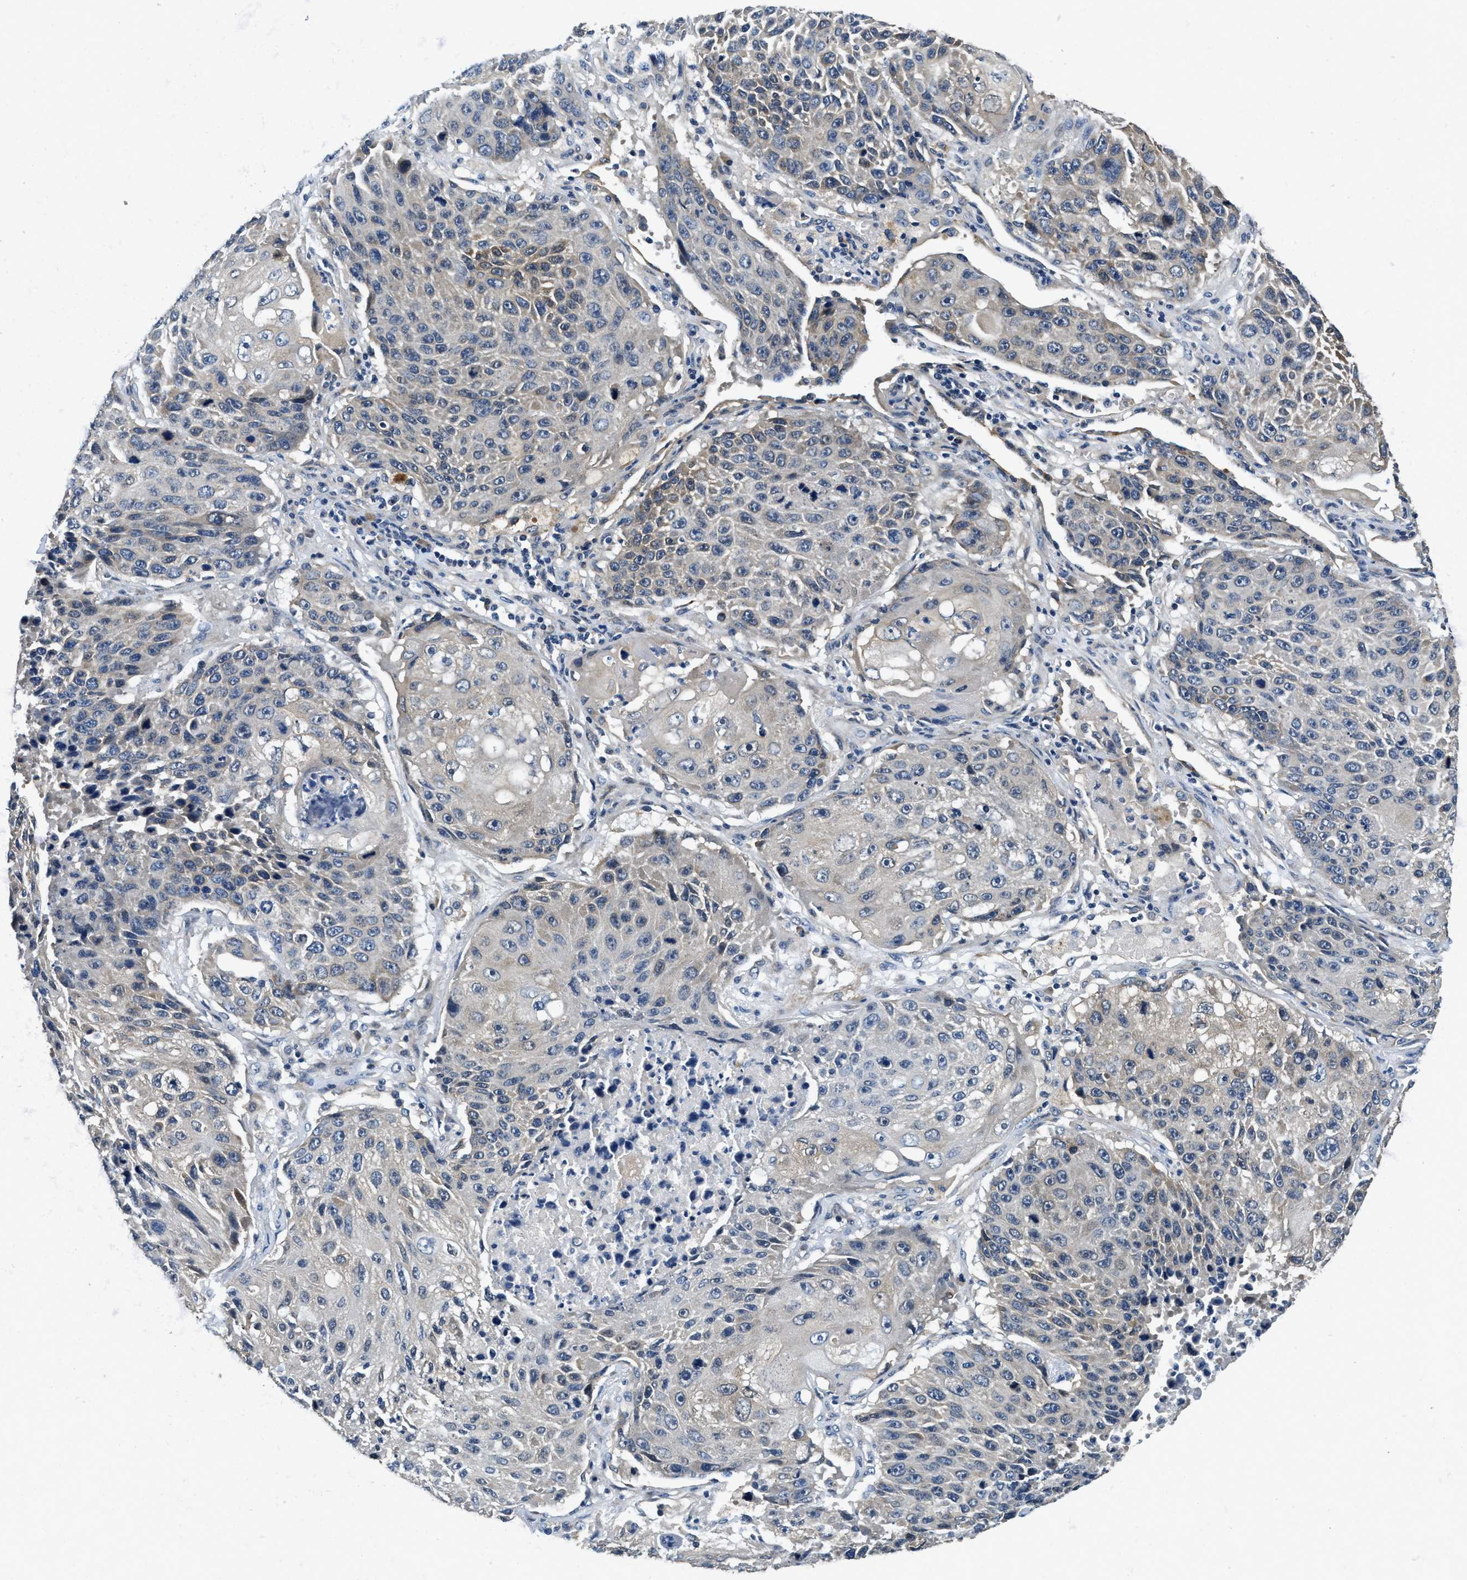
{"staining": {"intensity": "weak", "quantity": "<25%", "location": "cytoplasmic/membranous"}, "tissue": "lung cancer", "cell_type": "Tumor cells", "image_type": "cancer", "snomed": [{"axis": "morphology", "description": "Squamous cell carcinoma, NOS"}, {"axis": "topography", "description": "Lung"}], "caption": "Tumor cells show no significant expression in squamous cell carcinoma (lung).", "gene": "ALDH3A2", "patient": {"sex": "male", "age": 61}}